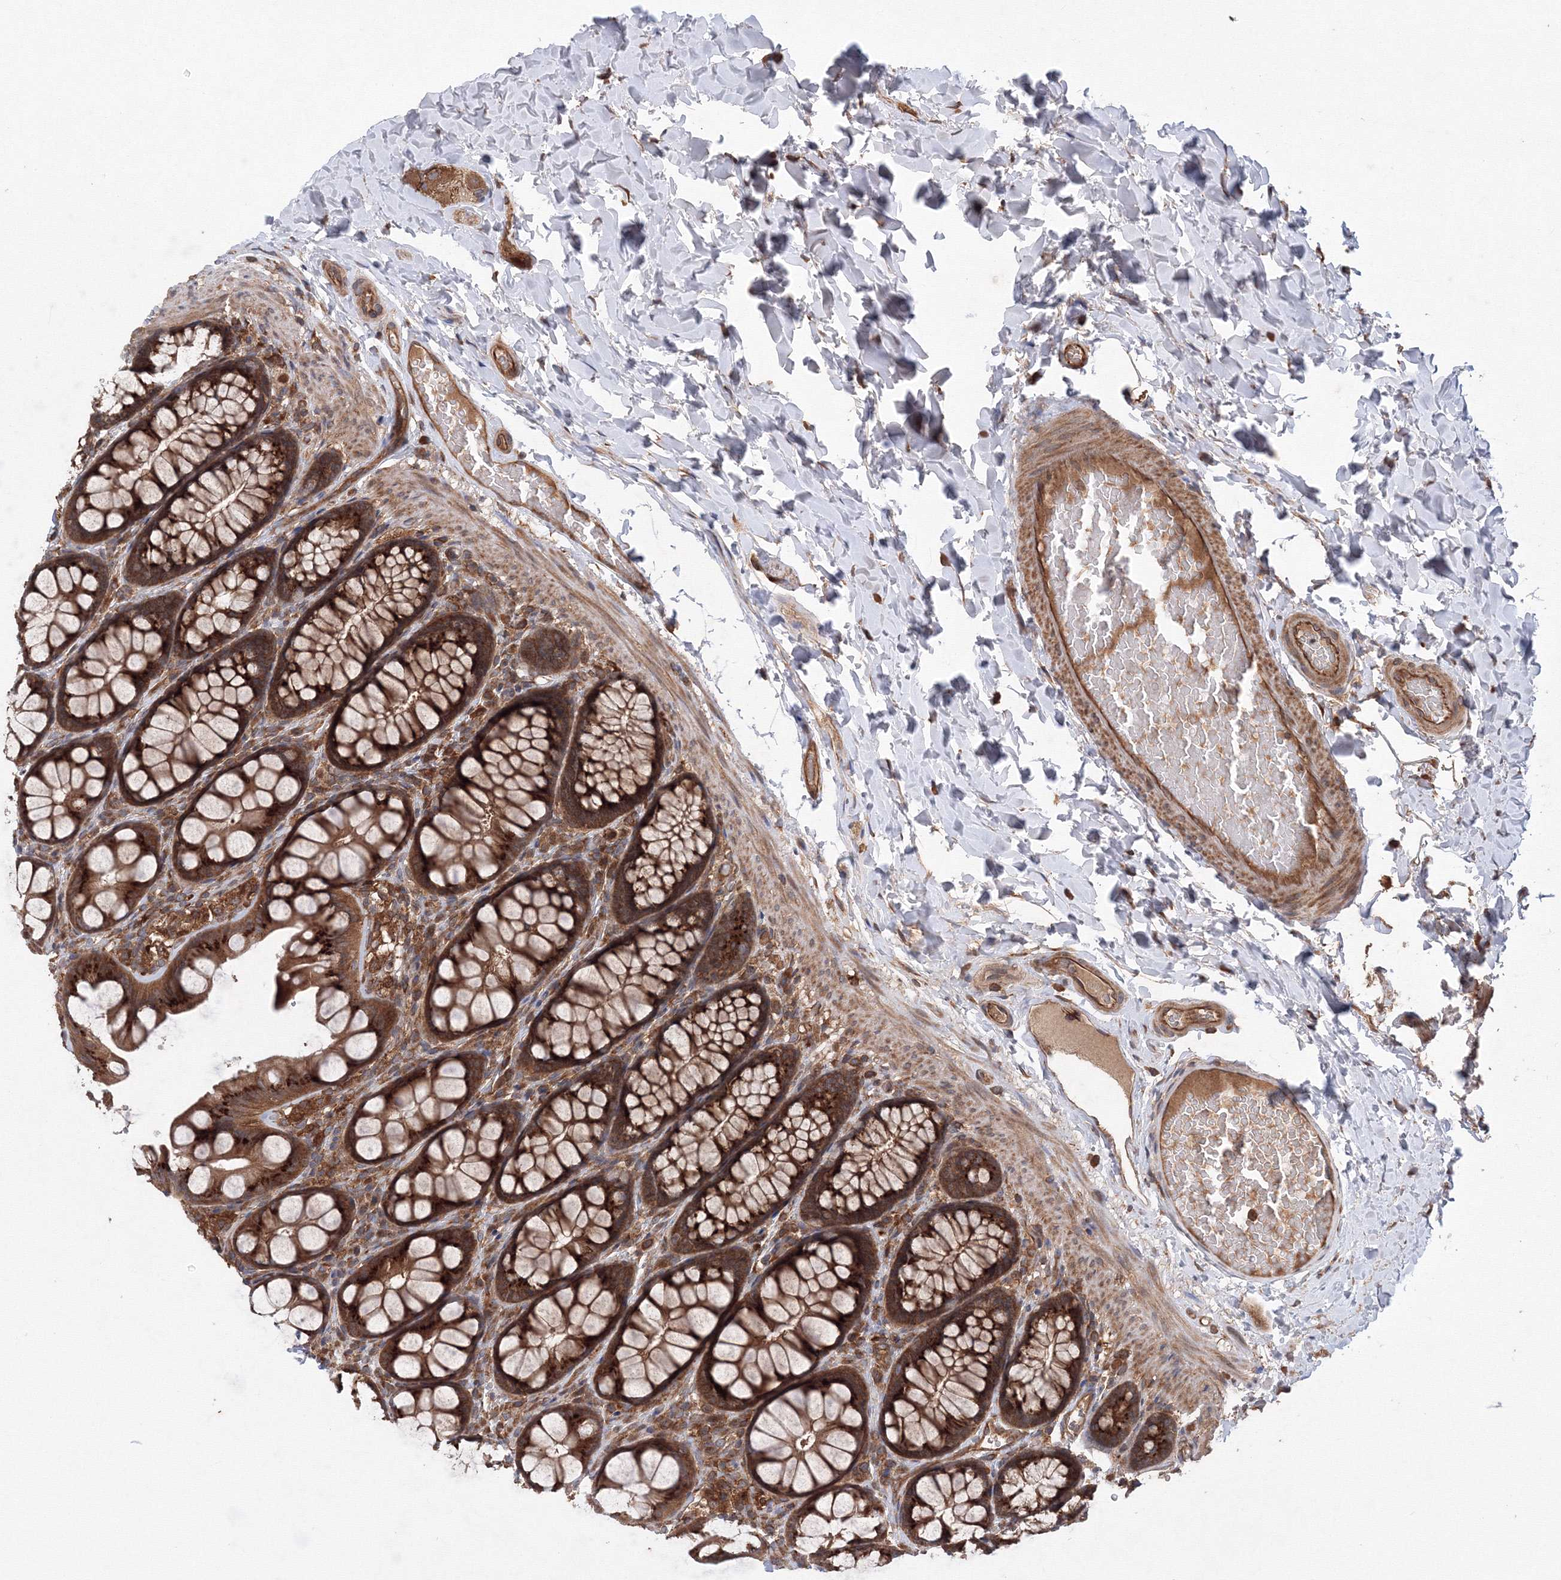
{"staining": {"intensity": "strong", "quantity": ">75%", "location": "cytoplasmic/membranous"}, "tissue": "colon", "cell_type": "Endothelial cells", "image_type": "normal", "snomed": [{"axis": "morphology", "description": "Normal tissue, NOS"}, {"axis": "topography", "description": "Colon"}], "caption": "Immunohistochemical staining of unremarkable human colon shows strong cytoplasmic/membranous protein staining in approximately >75% of endothelial cells. (Brightfield microscopy of DAB IHC at high magnification).", "gene": "ATG3", "patient": {"sex": "male", "age": 47}}